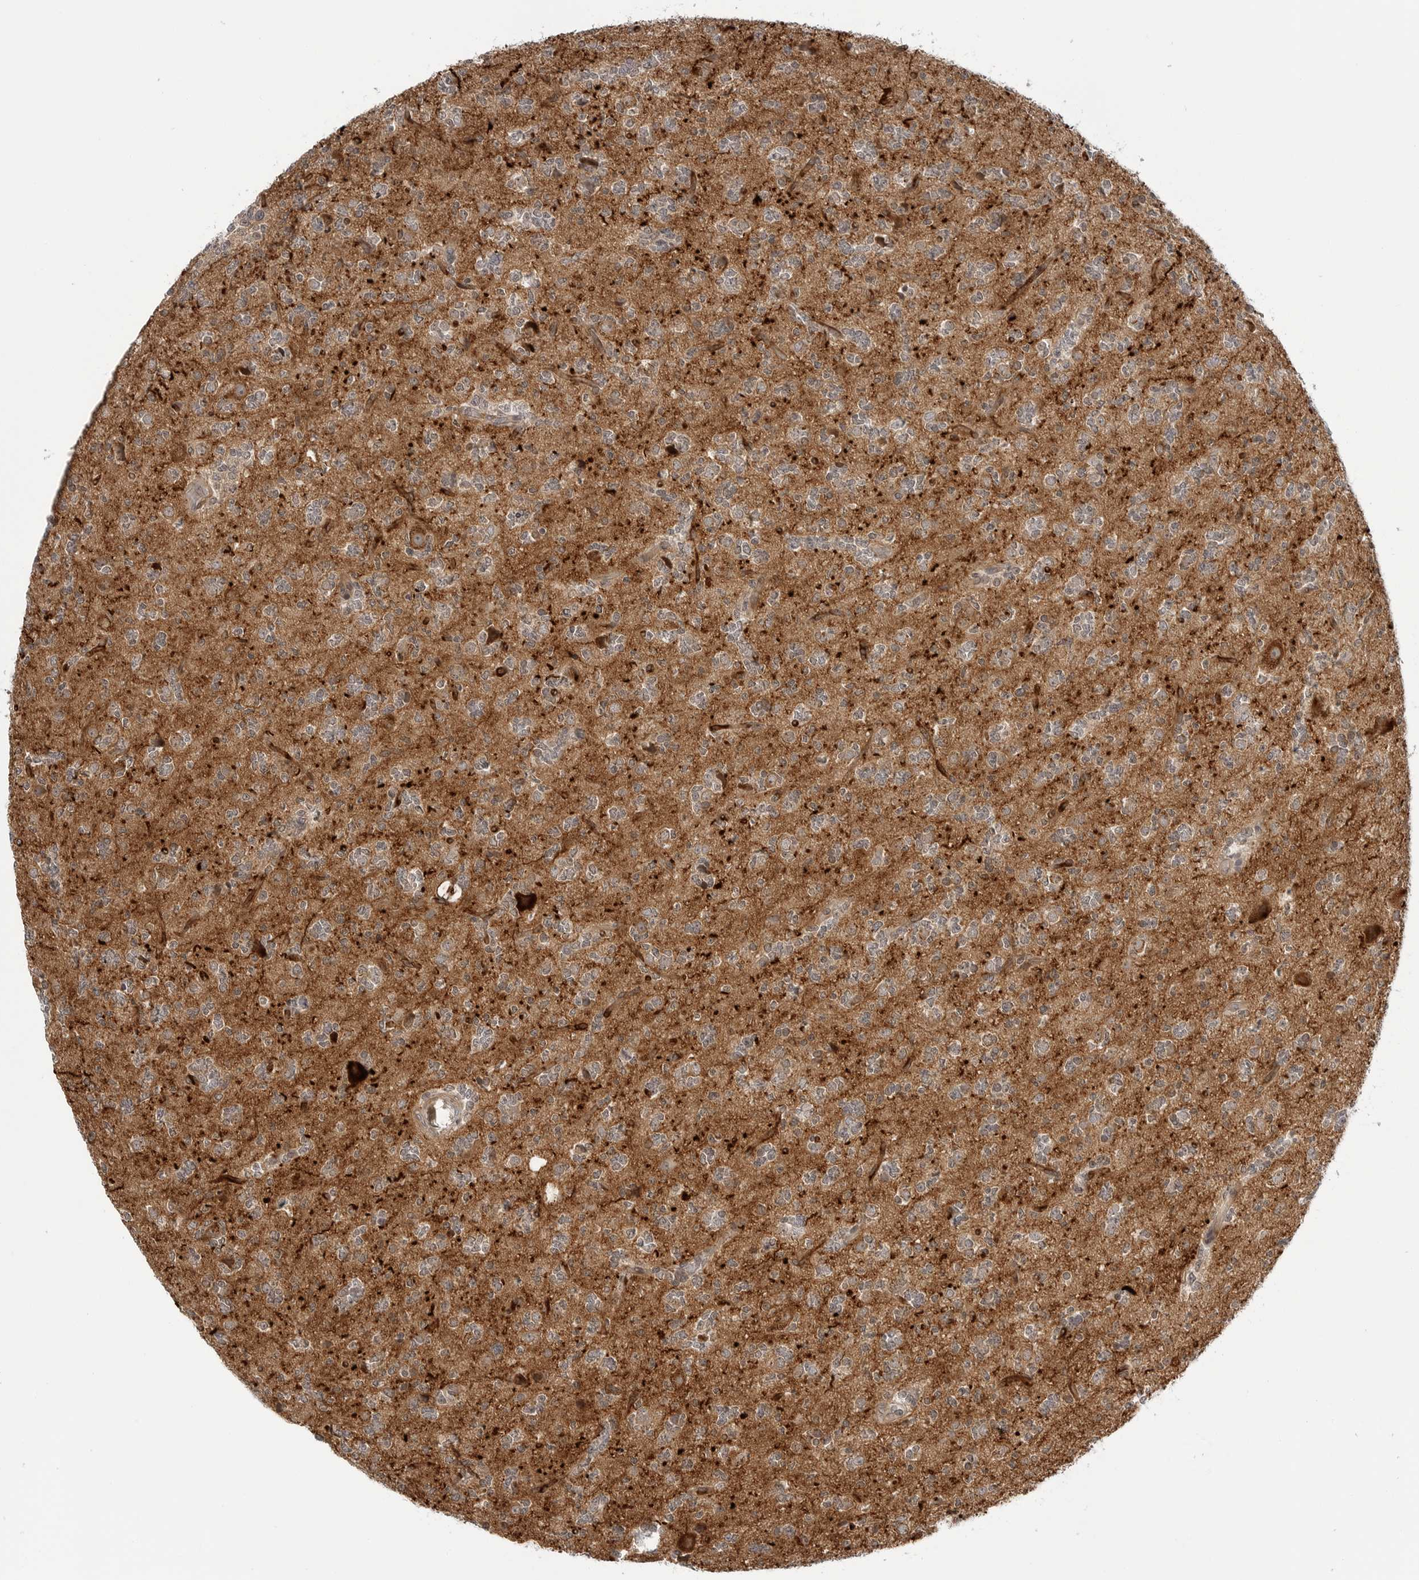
{"staining": {"intensity": "negative", "quantity": "none", "location": "none"}, "tissue": "glioma", "cell_type": "Tumor cells", "image_type": "cancer", "snomed": [{"axis": "morphology", "description": "Glioma, malignant, High grade"}, {"axis": "topography", "description": "Brain"}], "caption": "IHC micrograph of neoplastic tissue: malignant high-grade glioma stained with DAB (3,3'-diaminobenzidine) shows no significant protein positivity in tumor cells.", "gene": "STXBP3", "patient": {"sex": "female", "age": 62}}